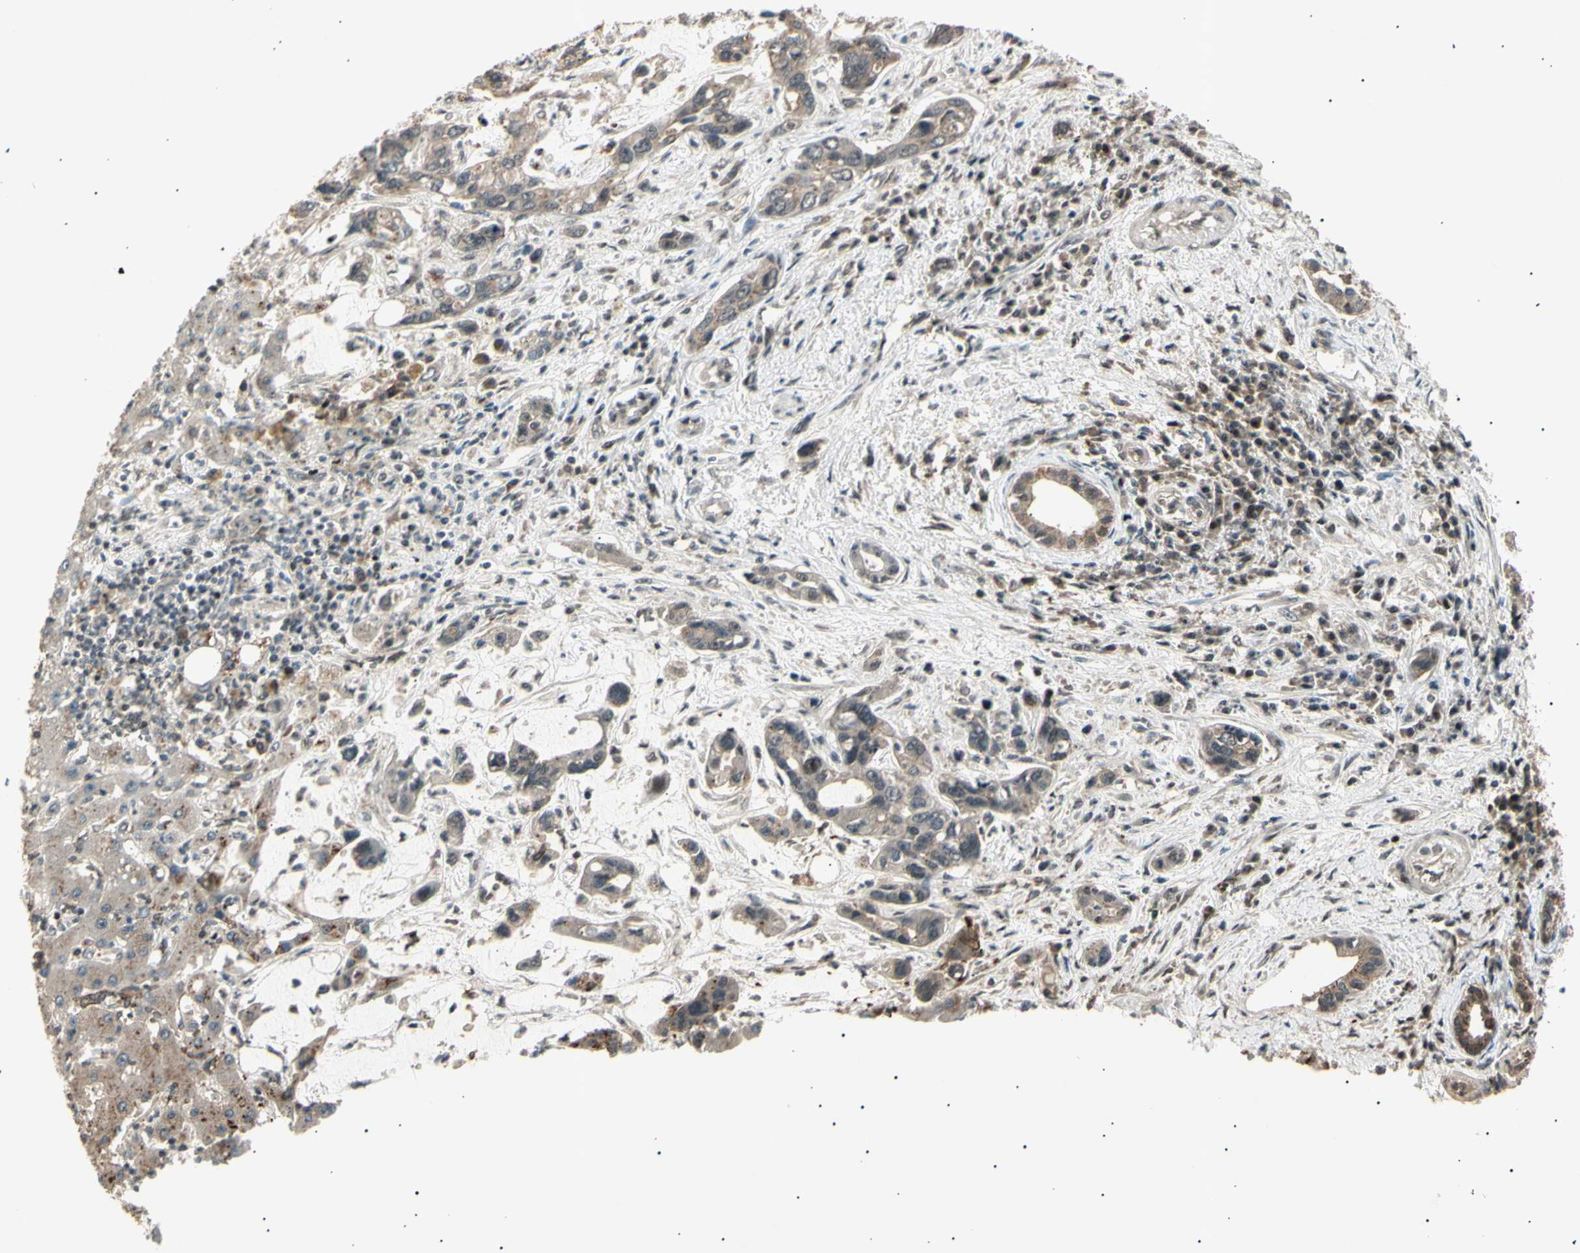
{"staining": {"intensity": "weak", "quantity": "25%-75%", "location": "cytoplasmic/membranous"}, "tissue": "liver cancer", "cell_type": "Tumor cells", "image_type": "cancer", "snomed": [{"axis": "morphology", "description": "Cholangiocarcinoma"}, {"axis": "topography", "description": "Liver"}], "caption": "Brown immunohistochemical staining in human liver cancer reveals weak cytoplasmic/membranous positivity in about 25%-75% of tumor cells. (Stains: DAB (3,3'-diaminobenzidine) in brown, nuclei in blue, Microscopy: brightfield microscopy at high magnification).", "gene": "NUAK2", "patient": {"sex": "female", "age": 65}}